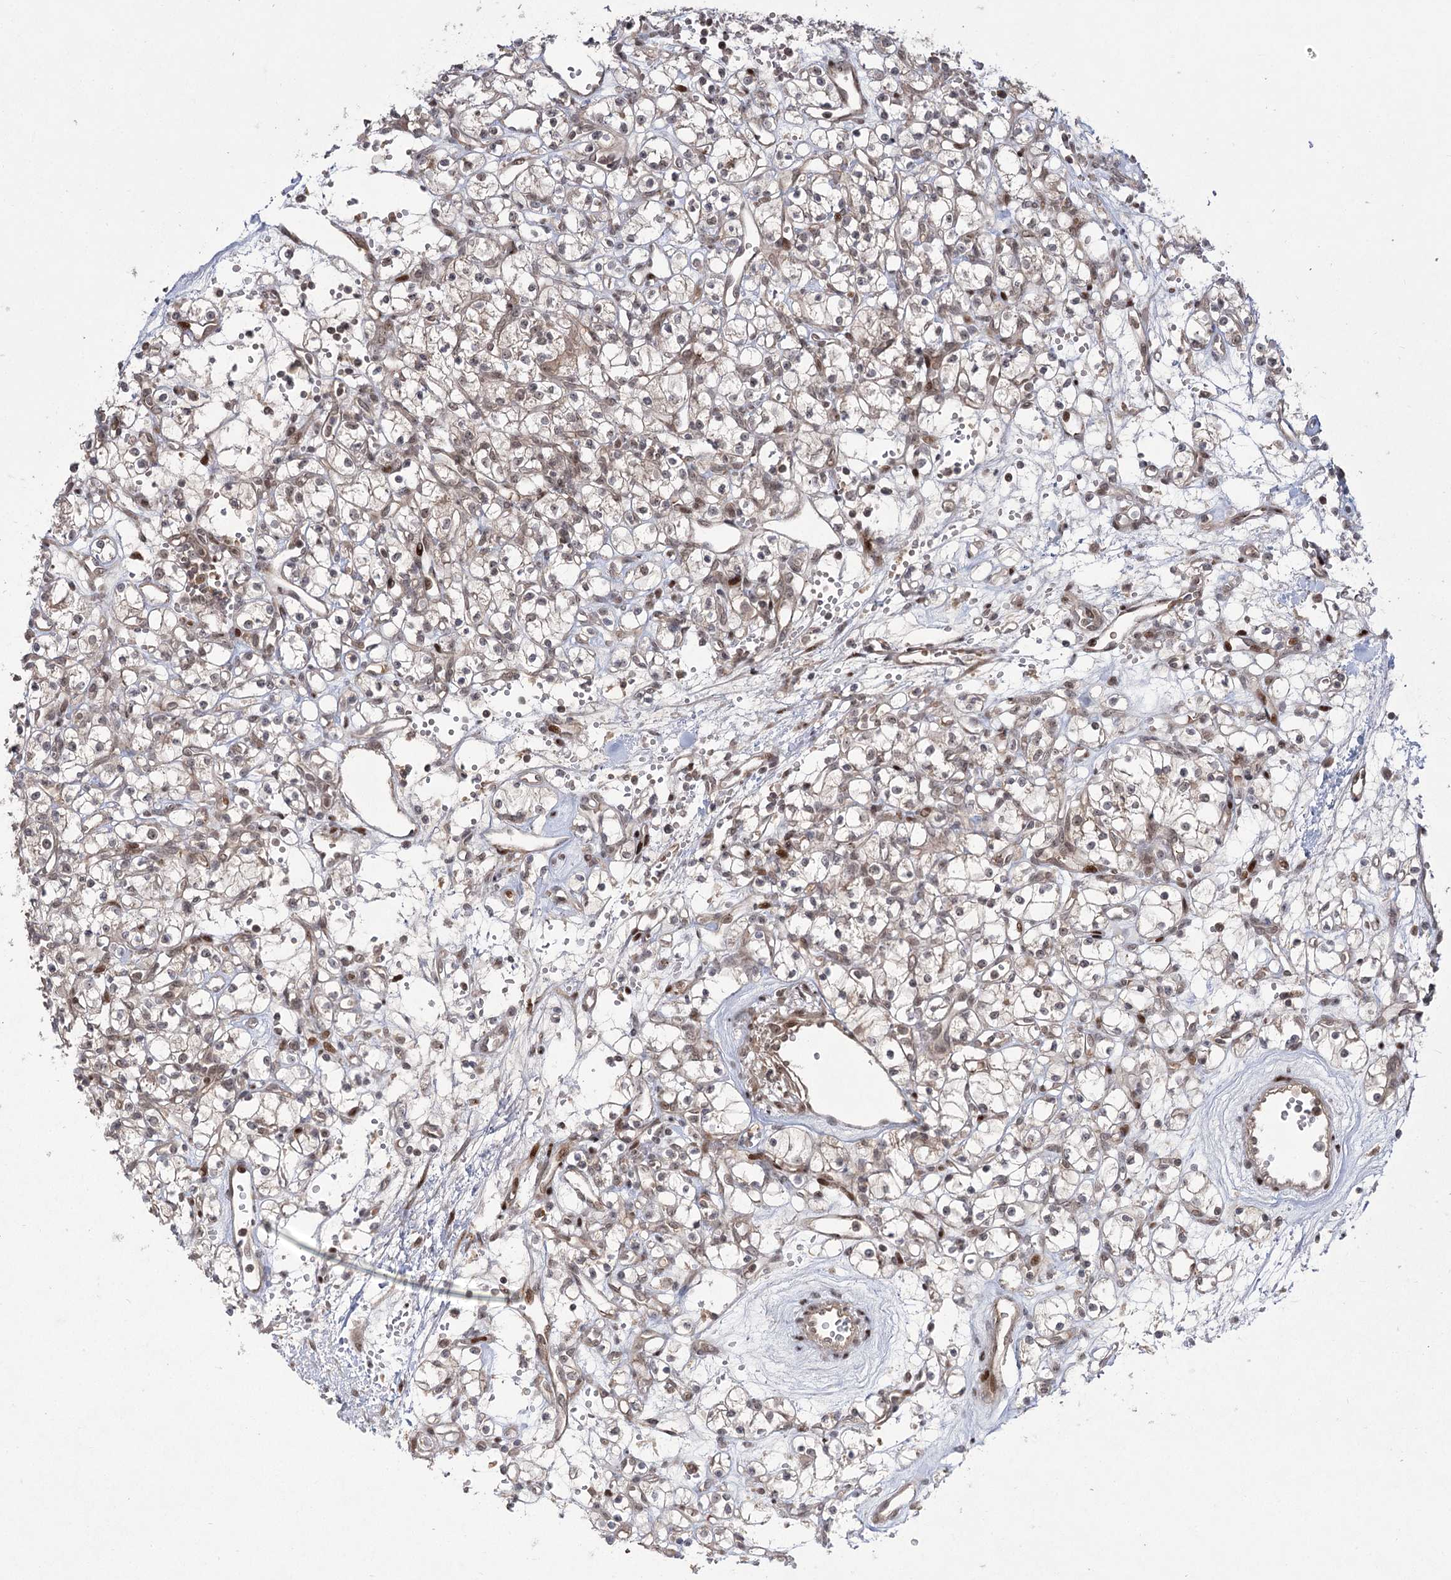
{"staining": {"intensity": "weak", "quantity": "<25%", "location": "cytoplasmic/membranous,nuclear"}, "tissue": "renal cancer", "cell_type": "Tumor cells", "image_type": "cancer", "snomed": [{"axis": "morphology", "description": "Adenocarcinoma, NOS"}, {"axis": "topography", "description": "Kidney"}], "caption": "Renal adenocarcinoma stained for a protein using immunohistochemistry (IHC) exhibits no expression tumor cells.", "gene": "HELQ", "patient": {"sex": "female", "age": 59}}